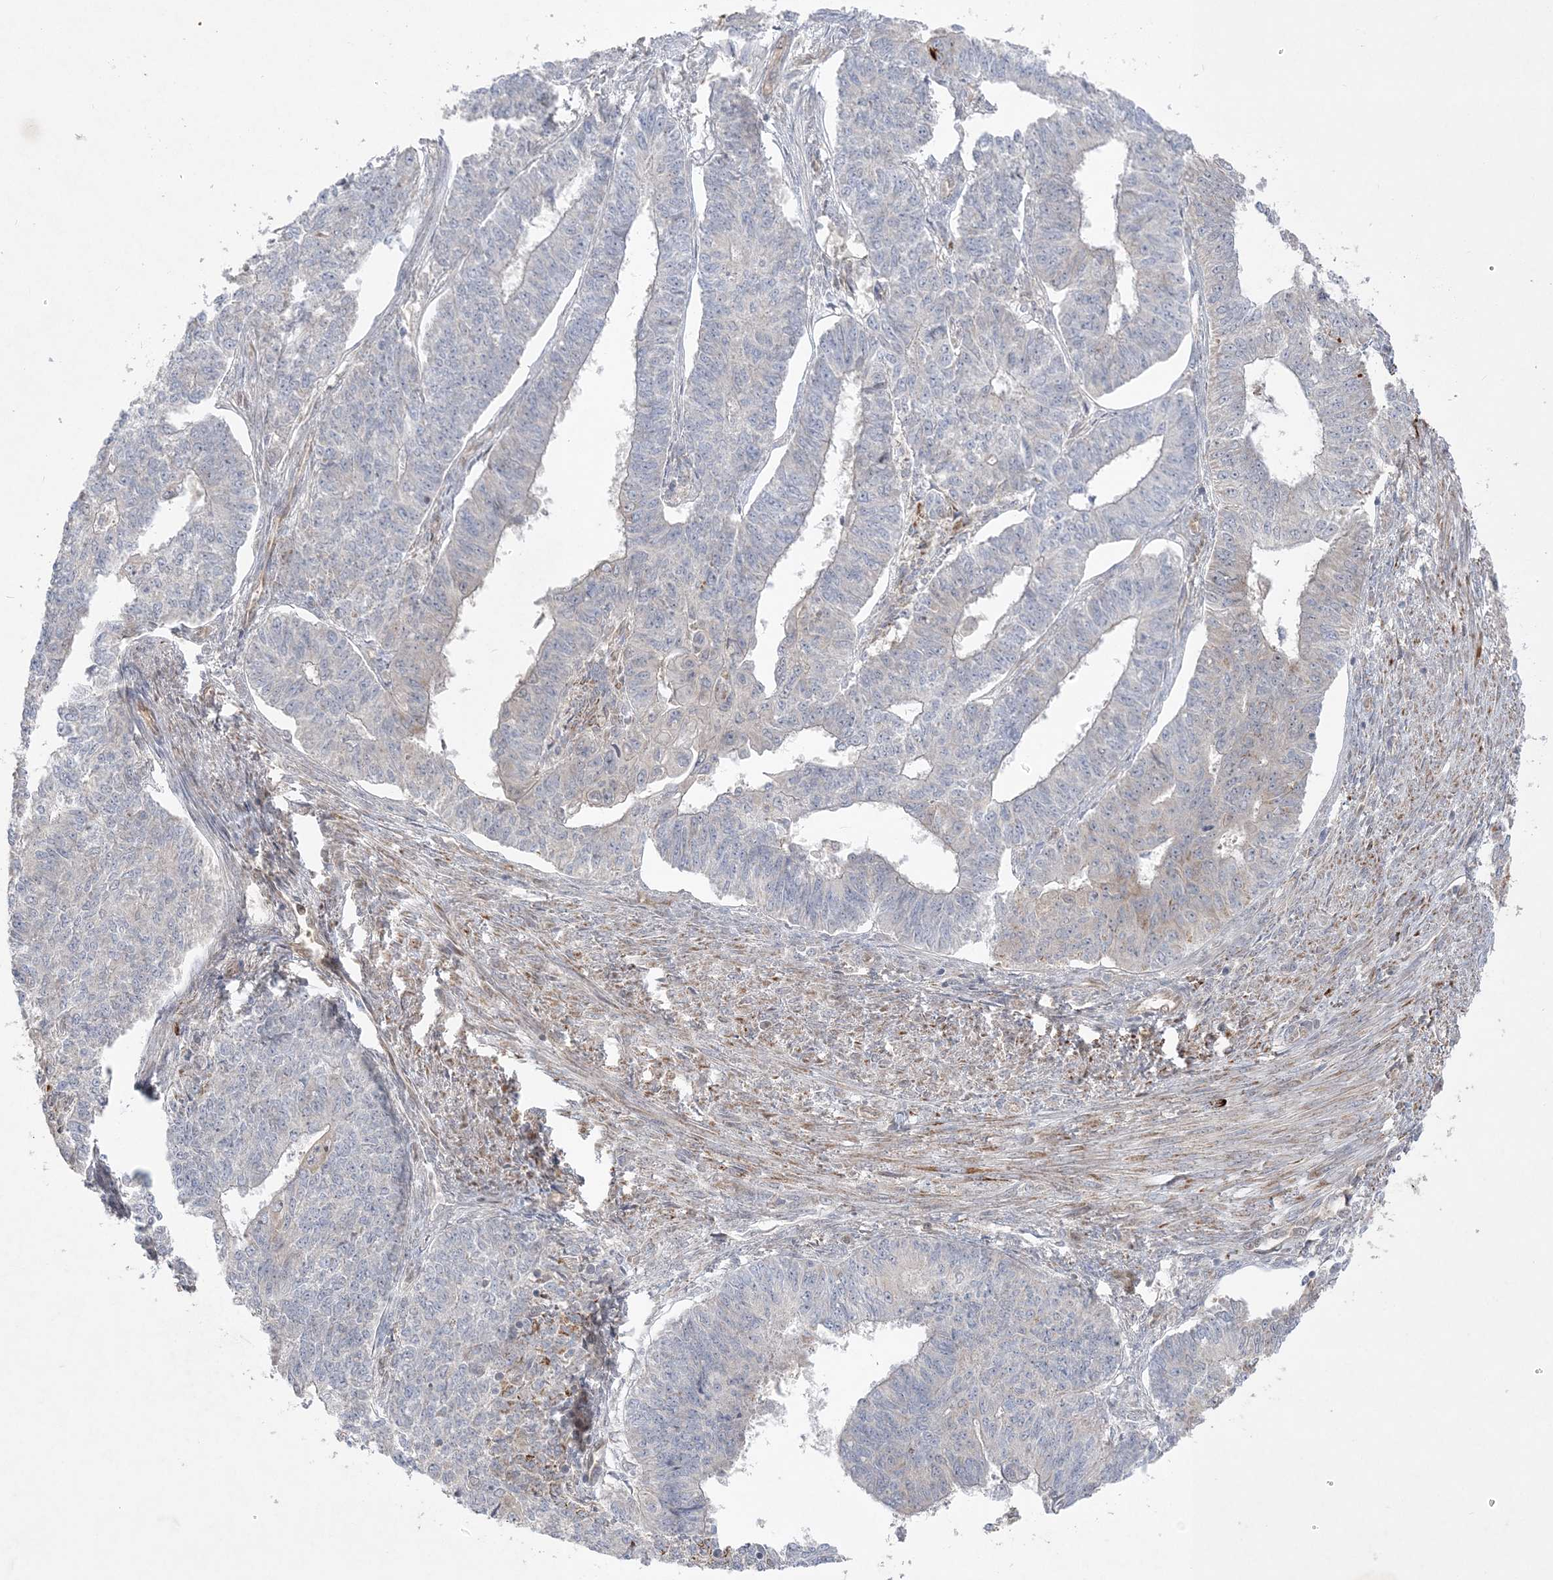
{"staining": {"intensity": "negative", "quantity": "none", "location": "none"}, "tissue": "endometrial cancer", "cell_type": "Tumor cells", "image_type": "cancer", "snomed": [{"axis": "morphology", "description": "Adenocarcinoma, NOS"}, {"axis": "topography", "description": "Endometrium"}], "caption": "This is a image of immunohistochemistry (IHC) staining of endometrial cancer, which shows no expression in tumor cells.", "gene": "INPP1", "patient": {"sex": "female", "age": 32}}